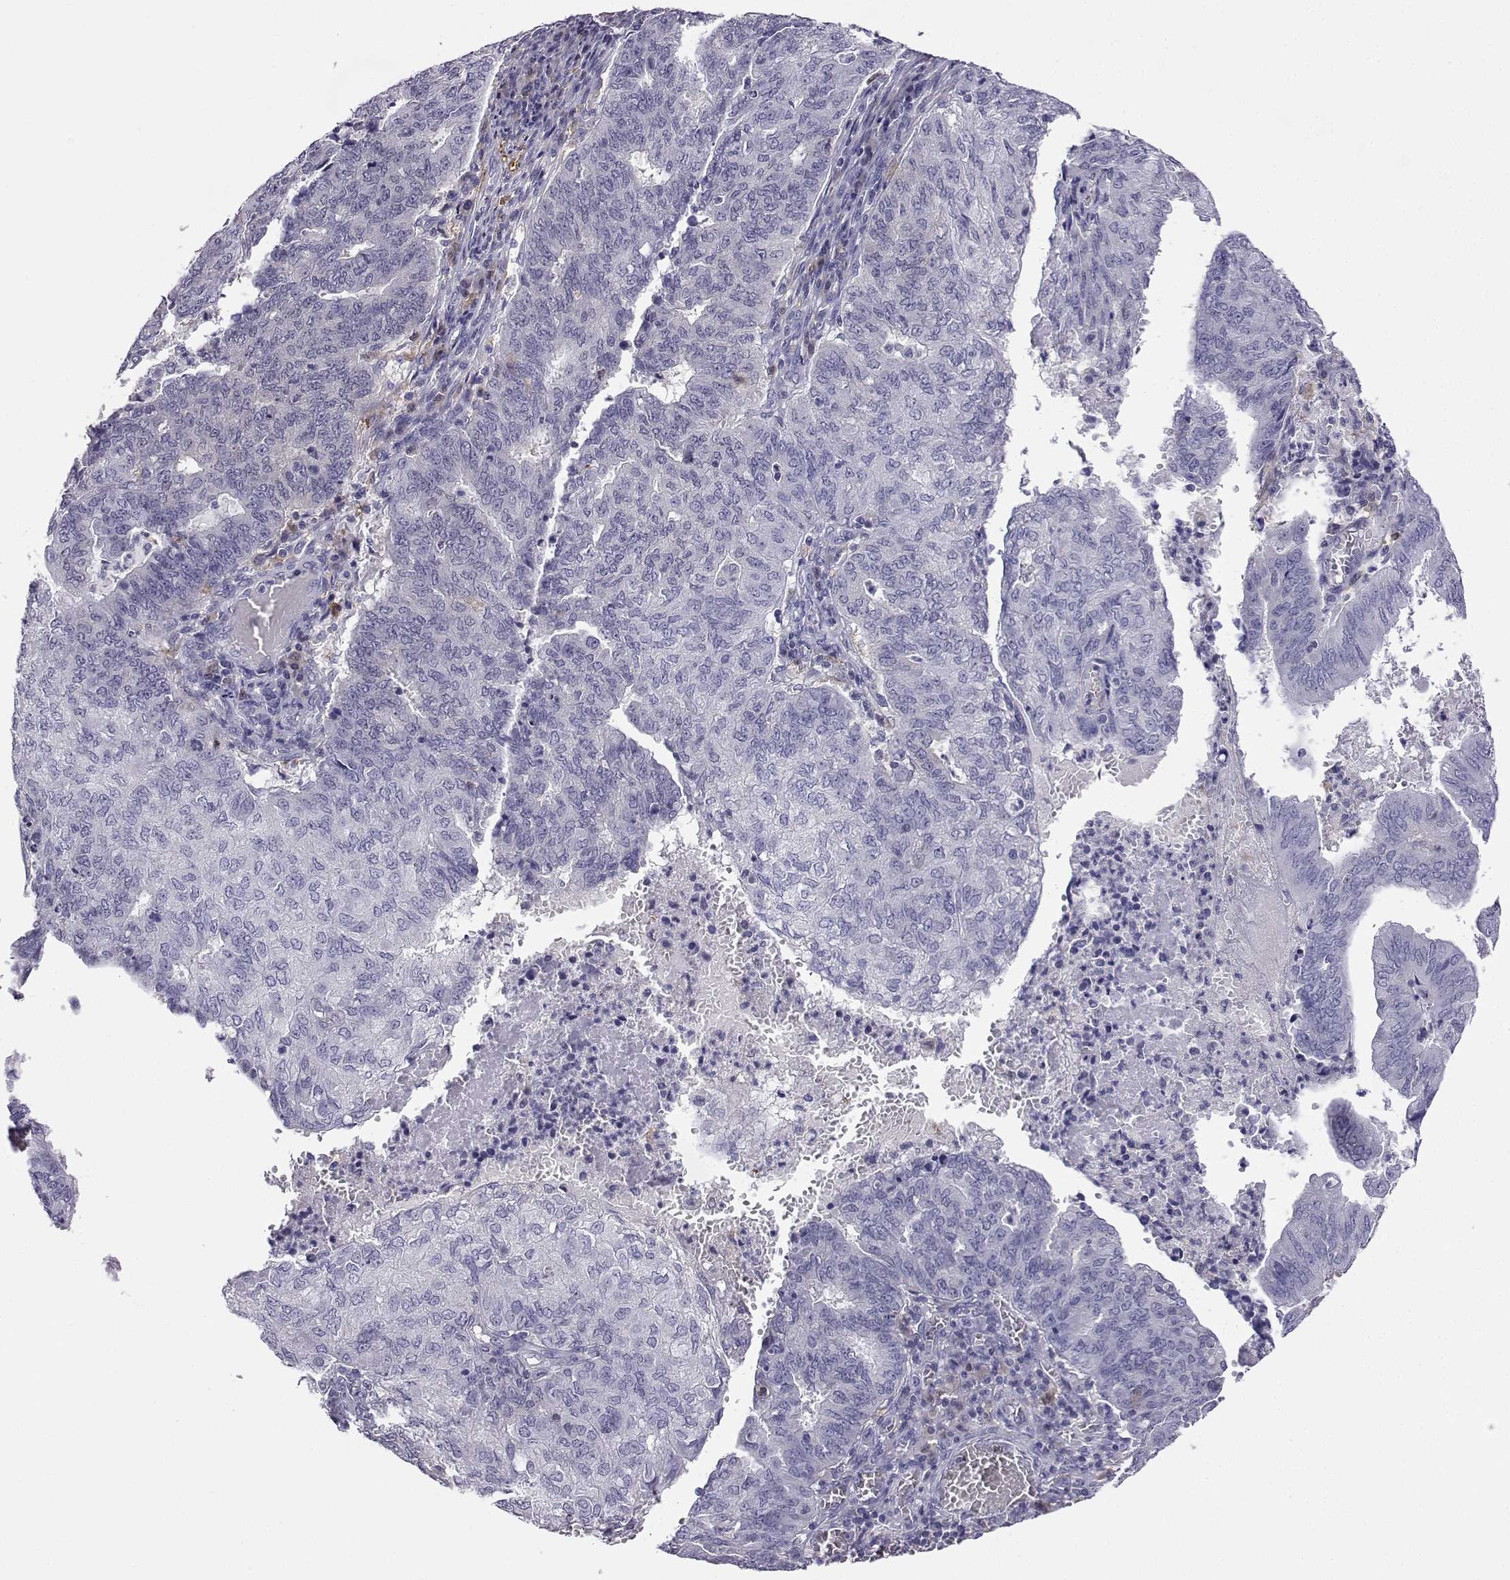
{"staining": {"intensity": "negative", "quantity": "none", "location": "none"}, "tissue": "endometrial cancer", "cell_type": "Tumor cells", "image_type": "cancer", "snomed": [{"axis": "morphology", "description": "Adenocarcinoma, NOS"}, {"axis": "topography", "description": "Endometrium"}], "caption": "This is a micrograph of immunohistochemistry (IHC) staining of endometrial adenocarcinoma, which shows no staining in tumor cells.", "gene": "AKR1B1", "patient": {"sex": "female", "age": 82}}